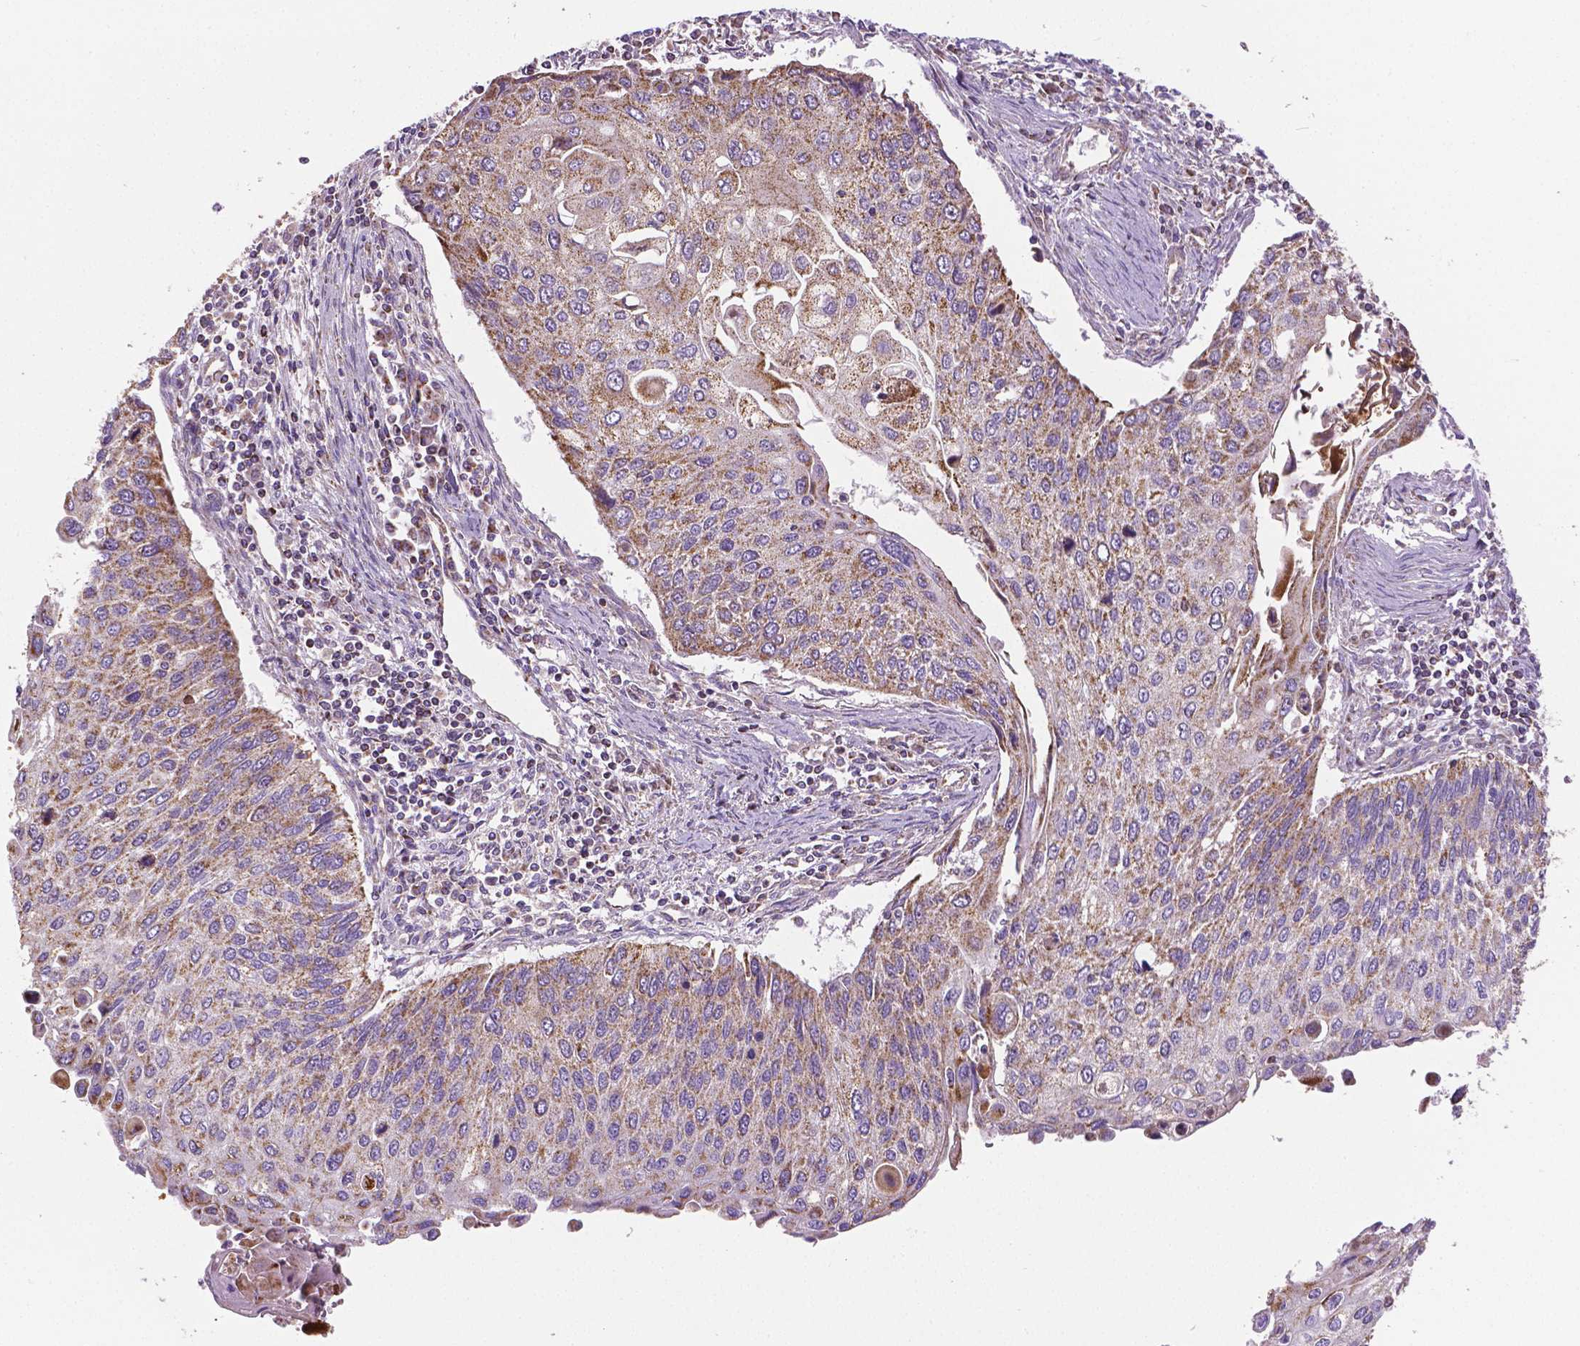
{"staining": {"intensity": "moderate", "quantity": ">75%", "location": "cytoplasmic/membranous"}, "tissue": "lung cancer", "cell_type": "Tumor cells", "image_type": "cancer", "snomed": [{"axis": "morphology", "description": "Squamous cell carcinoma, NOS"}, {"axis": "morphology", "description": "Squamous cell carcinoma, metastatic, NOS"}, {"axis": "topography", "description": "Lung"}], "caption": "High-power microscopy captured an IHC micrograph of lung squamous cell carcinoma, revealing moderate cytoplasmic/membranous expression in about >75% of tumor cells. (IHC, brightfield microscopy, high magnification).", "gene": "PIBF1", "patient": {"sex": "male", "age": 63}}